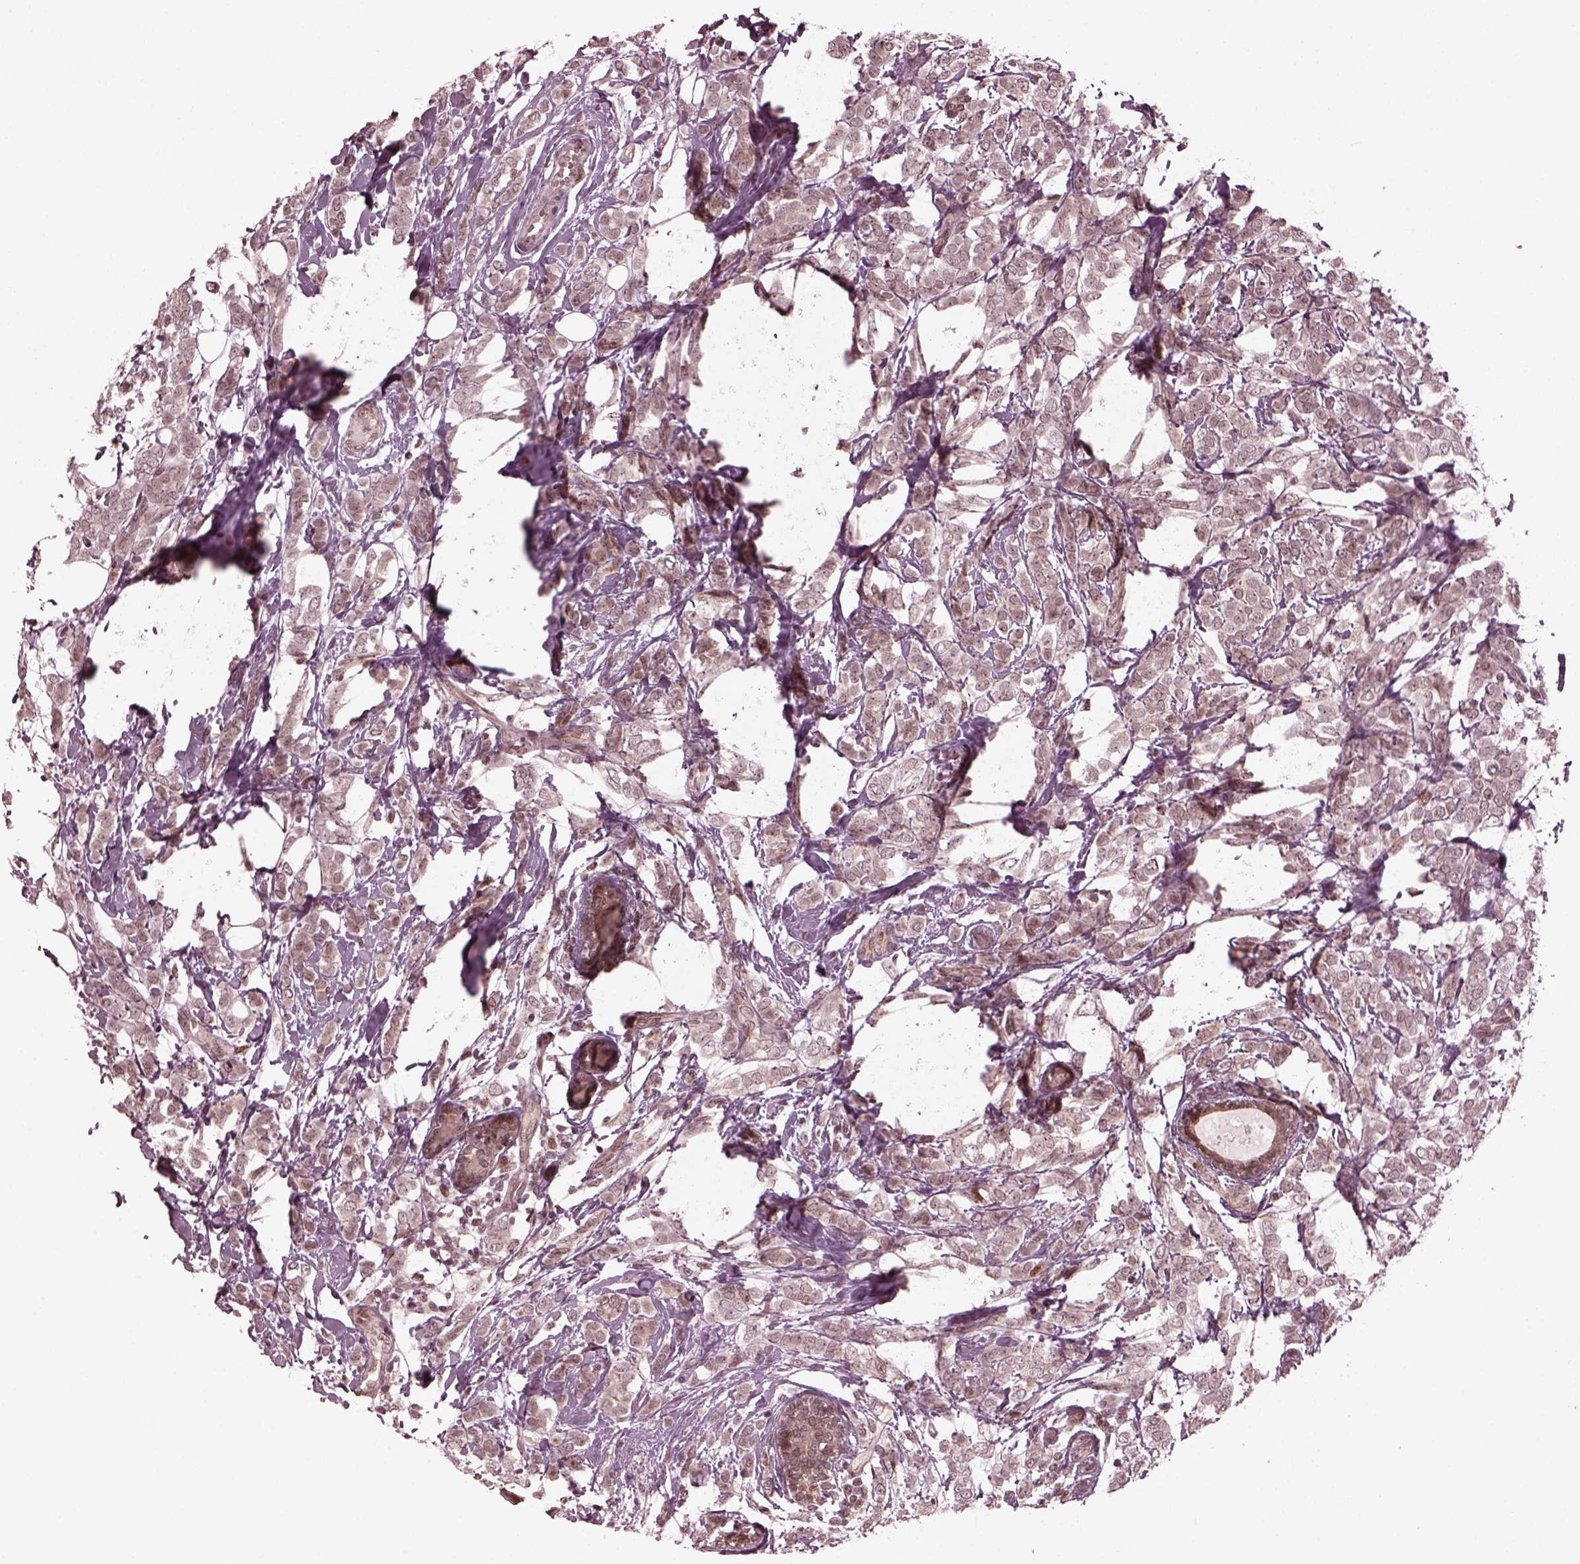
{"staining": {"intensity": "weak", "quantity": "25%-75%", "location": "cytoplasmic/membranous,nuclear"}, "tissue": "breast cancer", "cell_type": "Tumor cells", "image_type": "cancer", "snomed": [{"axis": "morphology", "description": "Lobular carcinoma"}, {"axis": "topography", "description": "Breast"}], "caption": "Immunohistochemical staining of human breast cancer (lobular carcinoma) shows weak cytoplasmic/membranous and nuclear protein expression in approximately 25%-75% of tumor cells.", "gene": "TRIB3", "patient": {"sex": "female", "age": 49}}